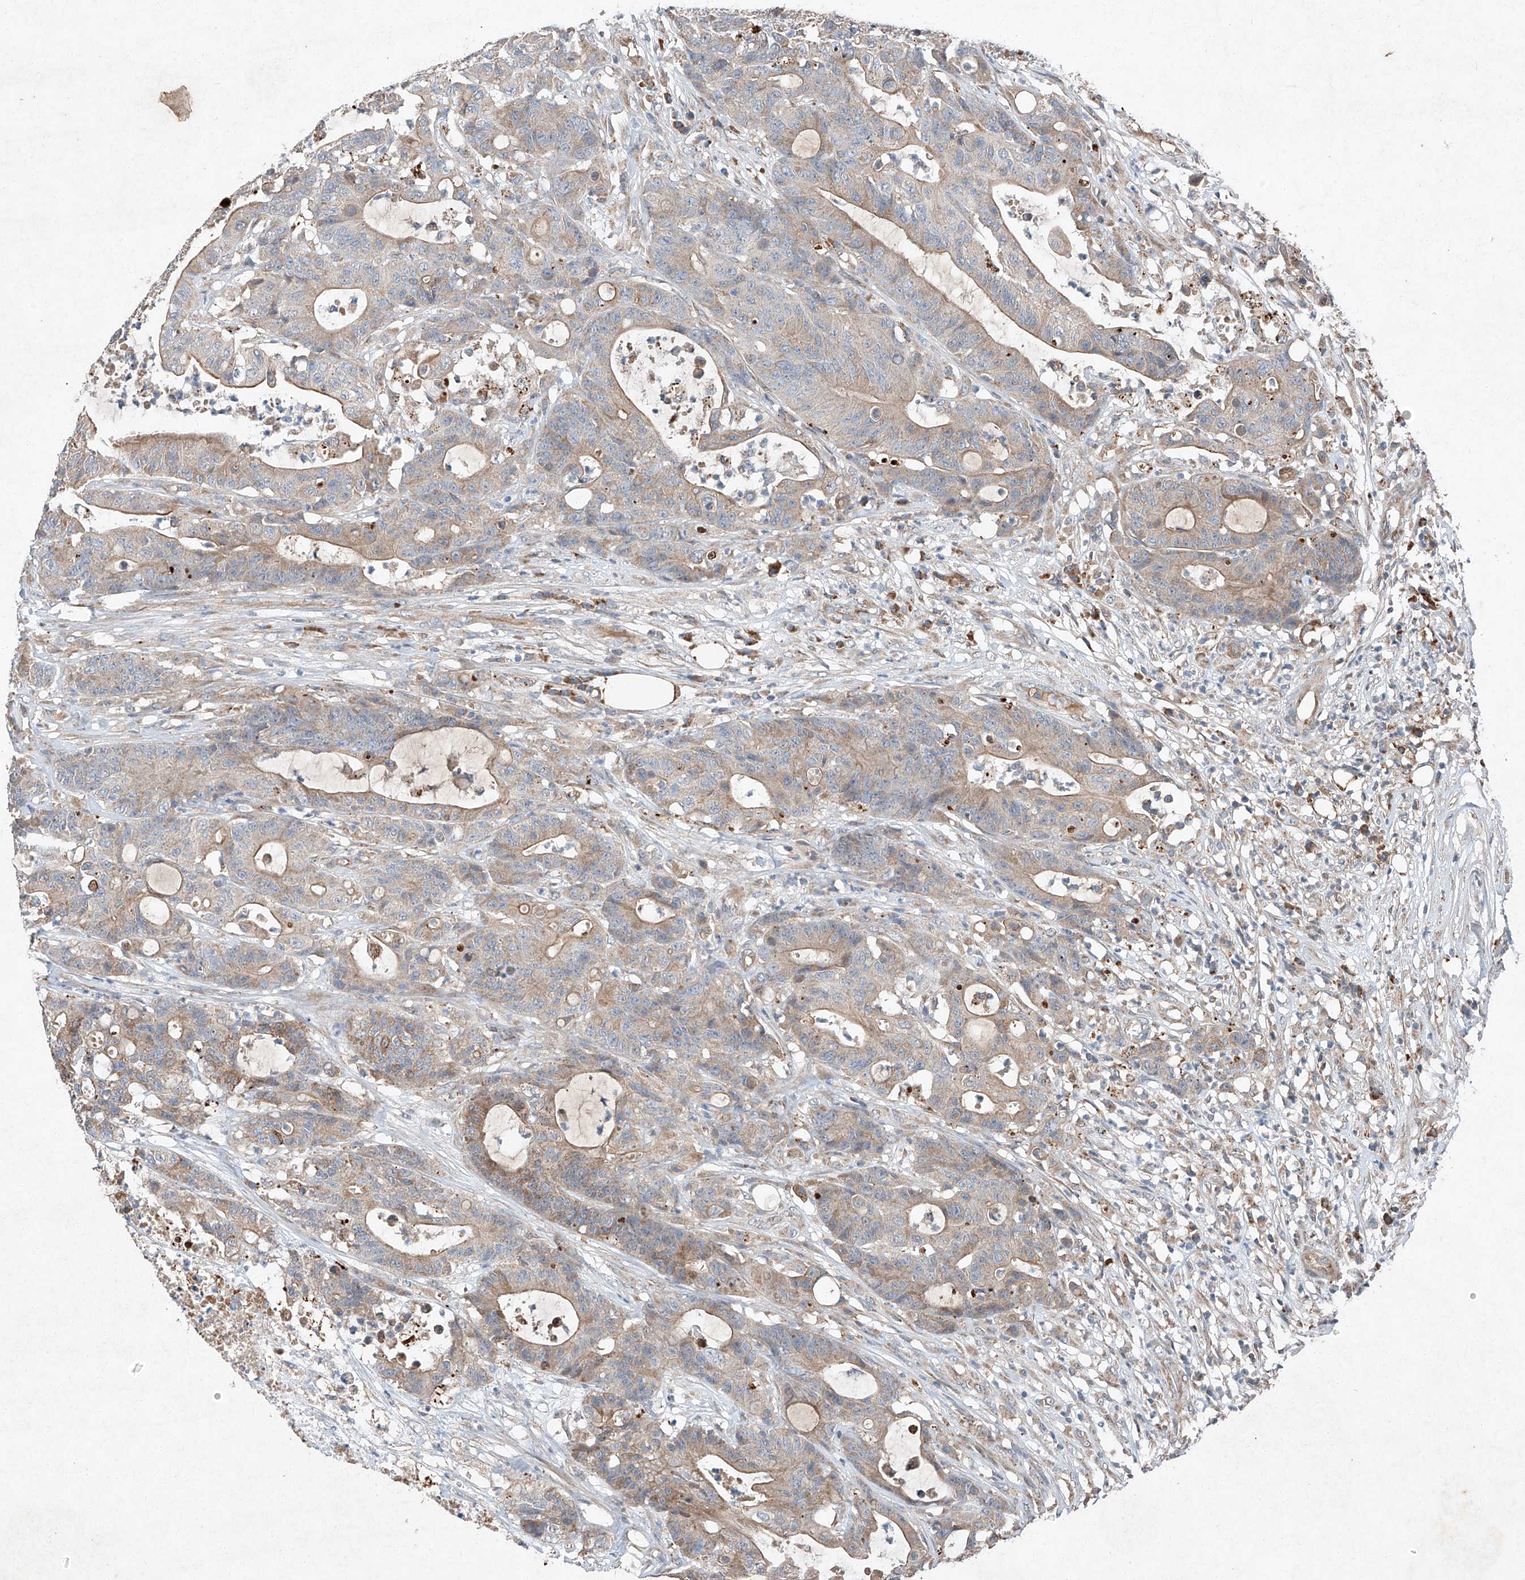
{"staining": {"intensity": "weak", "quantity": "25%-75%", "location": "cytoplasmic/membranous"}, "tissue": "colorectal cancer", "cell_type": "Tumor cells", "image_type": "cancer", "snomed": [{"axis": "morphology", "description": "Adenocarcinoma, NOS"}, {"axis": "topography", "description": "Colon"}], "caption": "The immunohistochemical stain labels weak cytoplasmic/membranous positivity in tumor cells of colorectal cancer tissue.", "gene": "RUSC1", "patient": {"sex": "female", "age": 84}}